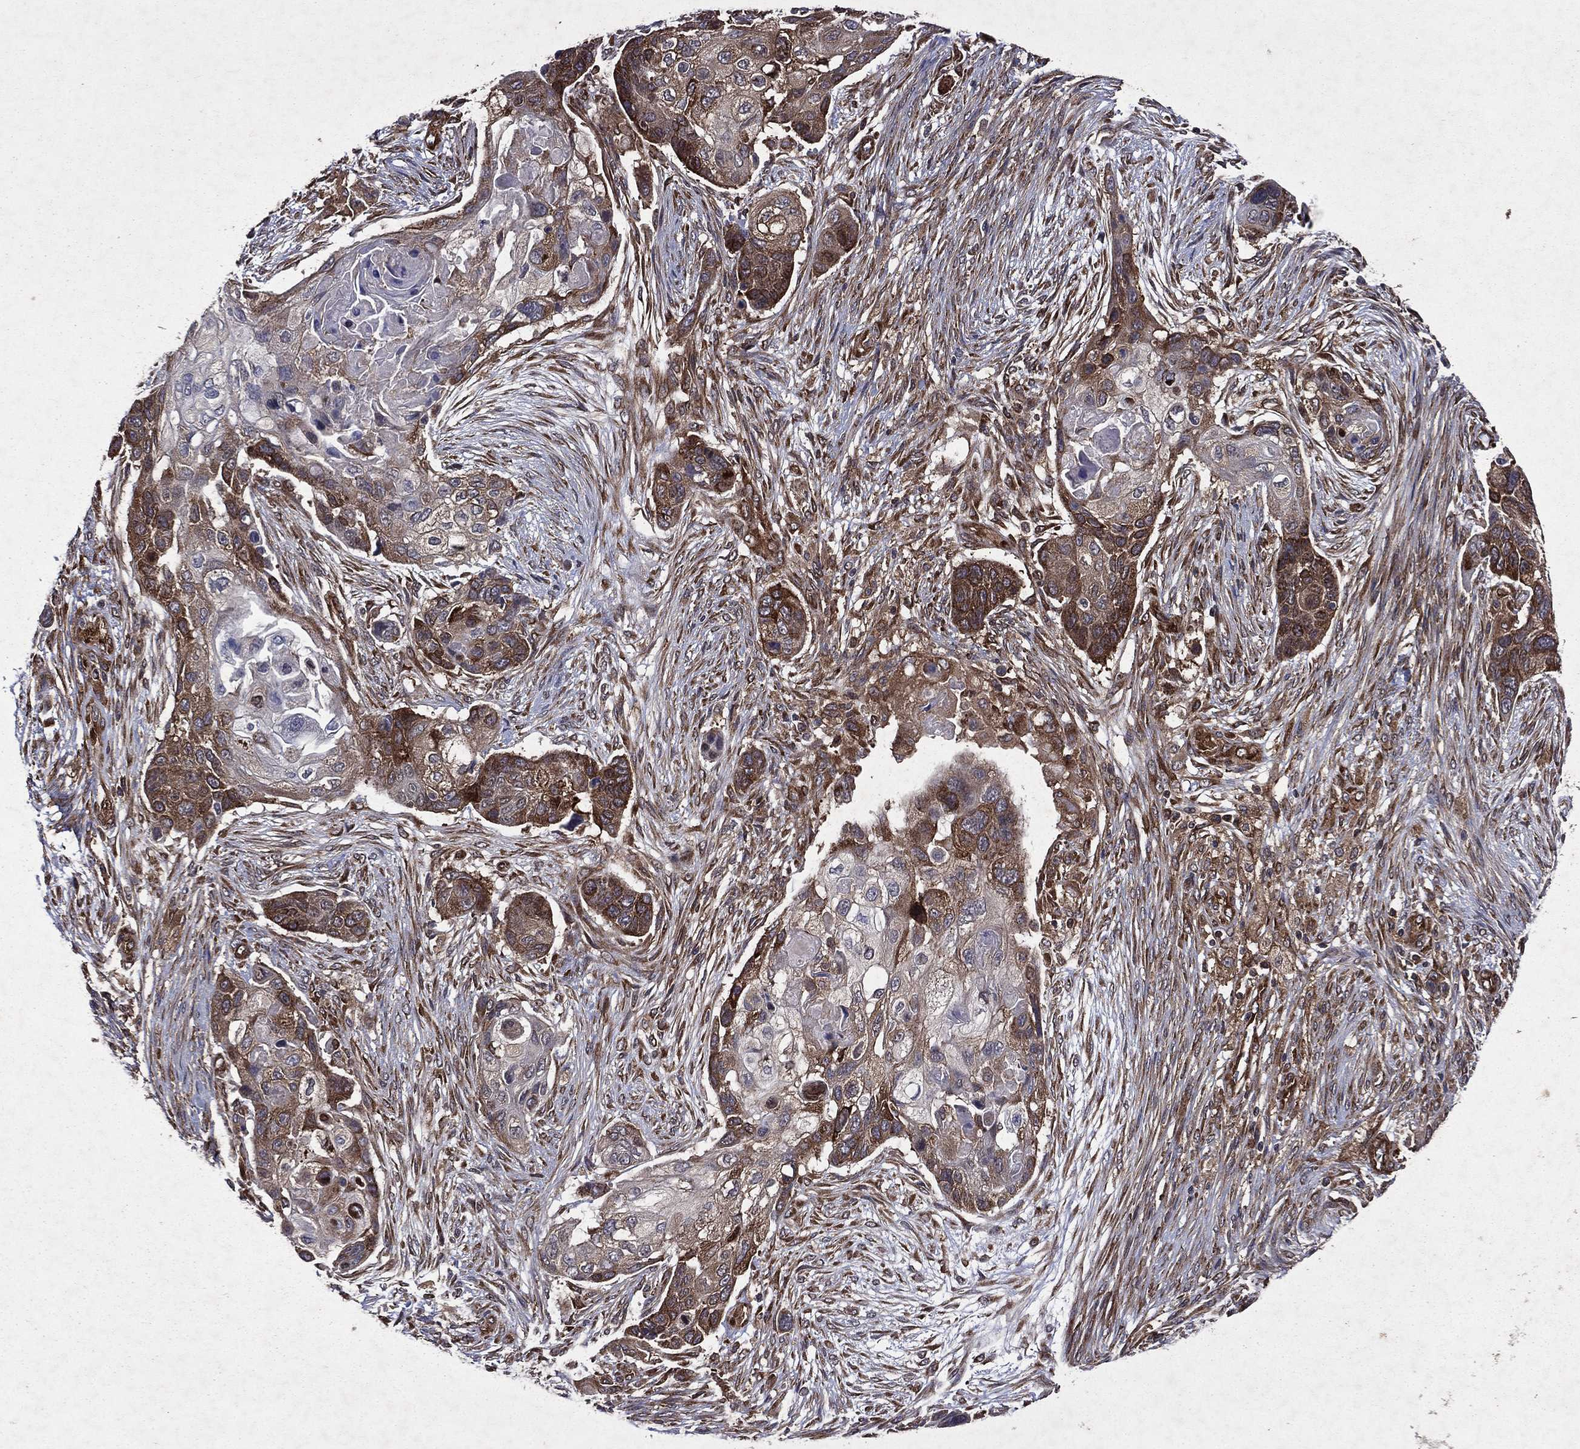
{"staining": {"intensity": "moderate", "quantity": ">75%", "location": "cytoplasmic/membranous"}, "tissue": "lung cancer", "cell_type": "Tumor cells", "image_type": "cancer", "snomed": [{"axis": "morphology", "description": "Squamous cell carcinoma, NOS"}, {"axis": "topography", "description": "Lung"}], "caption": "Protein expression analysis of human squamous cell carcinoma (lung) reveals moderate cytoplasmic/membranous expression in about >75% of tumor cells.", "gene": "EIF2B4", "patient": {"sex": "male", "age": 69}}